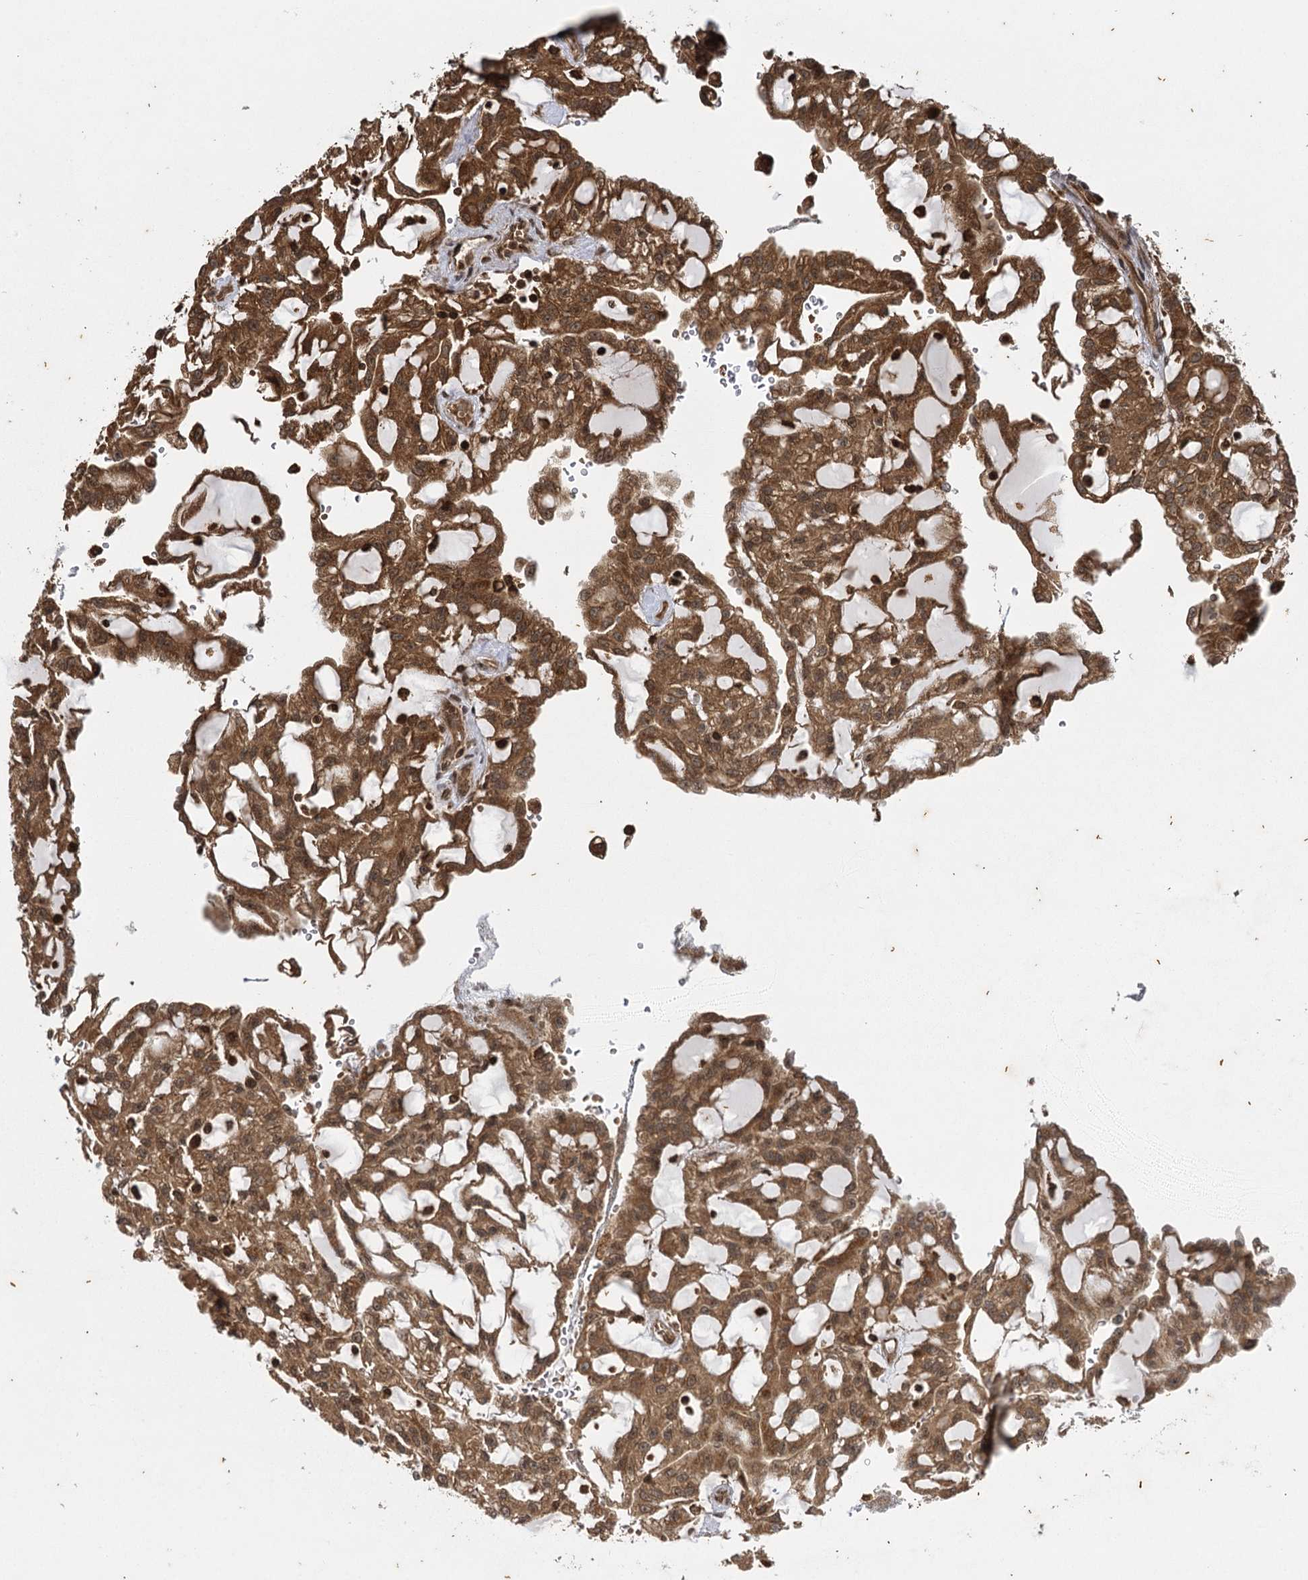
{"staining": {"intensity": "moderate", "quantity": ">75%", "location": "cytoplasmic/membranous,nuclear"}, "tissue": "renal cancer", "cell_type": "Tumor cells", "image_type": "cancer", "snomed": [{"axis": "morphology", "description": "Adenocarcinoma, NOS"}, {"axis": "topography", "description": "Kidney"}], "caption": "Renal cancer stained for a protein (brown) shows moderate cytoplasmic/membranous and nuclear positive expression in approximately >75% of tumor cells.", "gene": "IL11RA", "patient": {"sex": "male", "age": 63}}